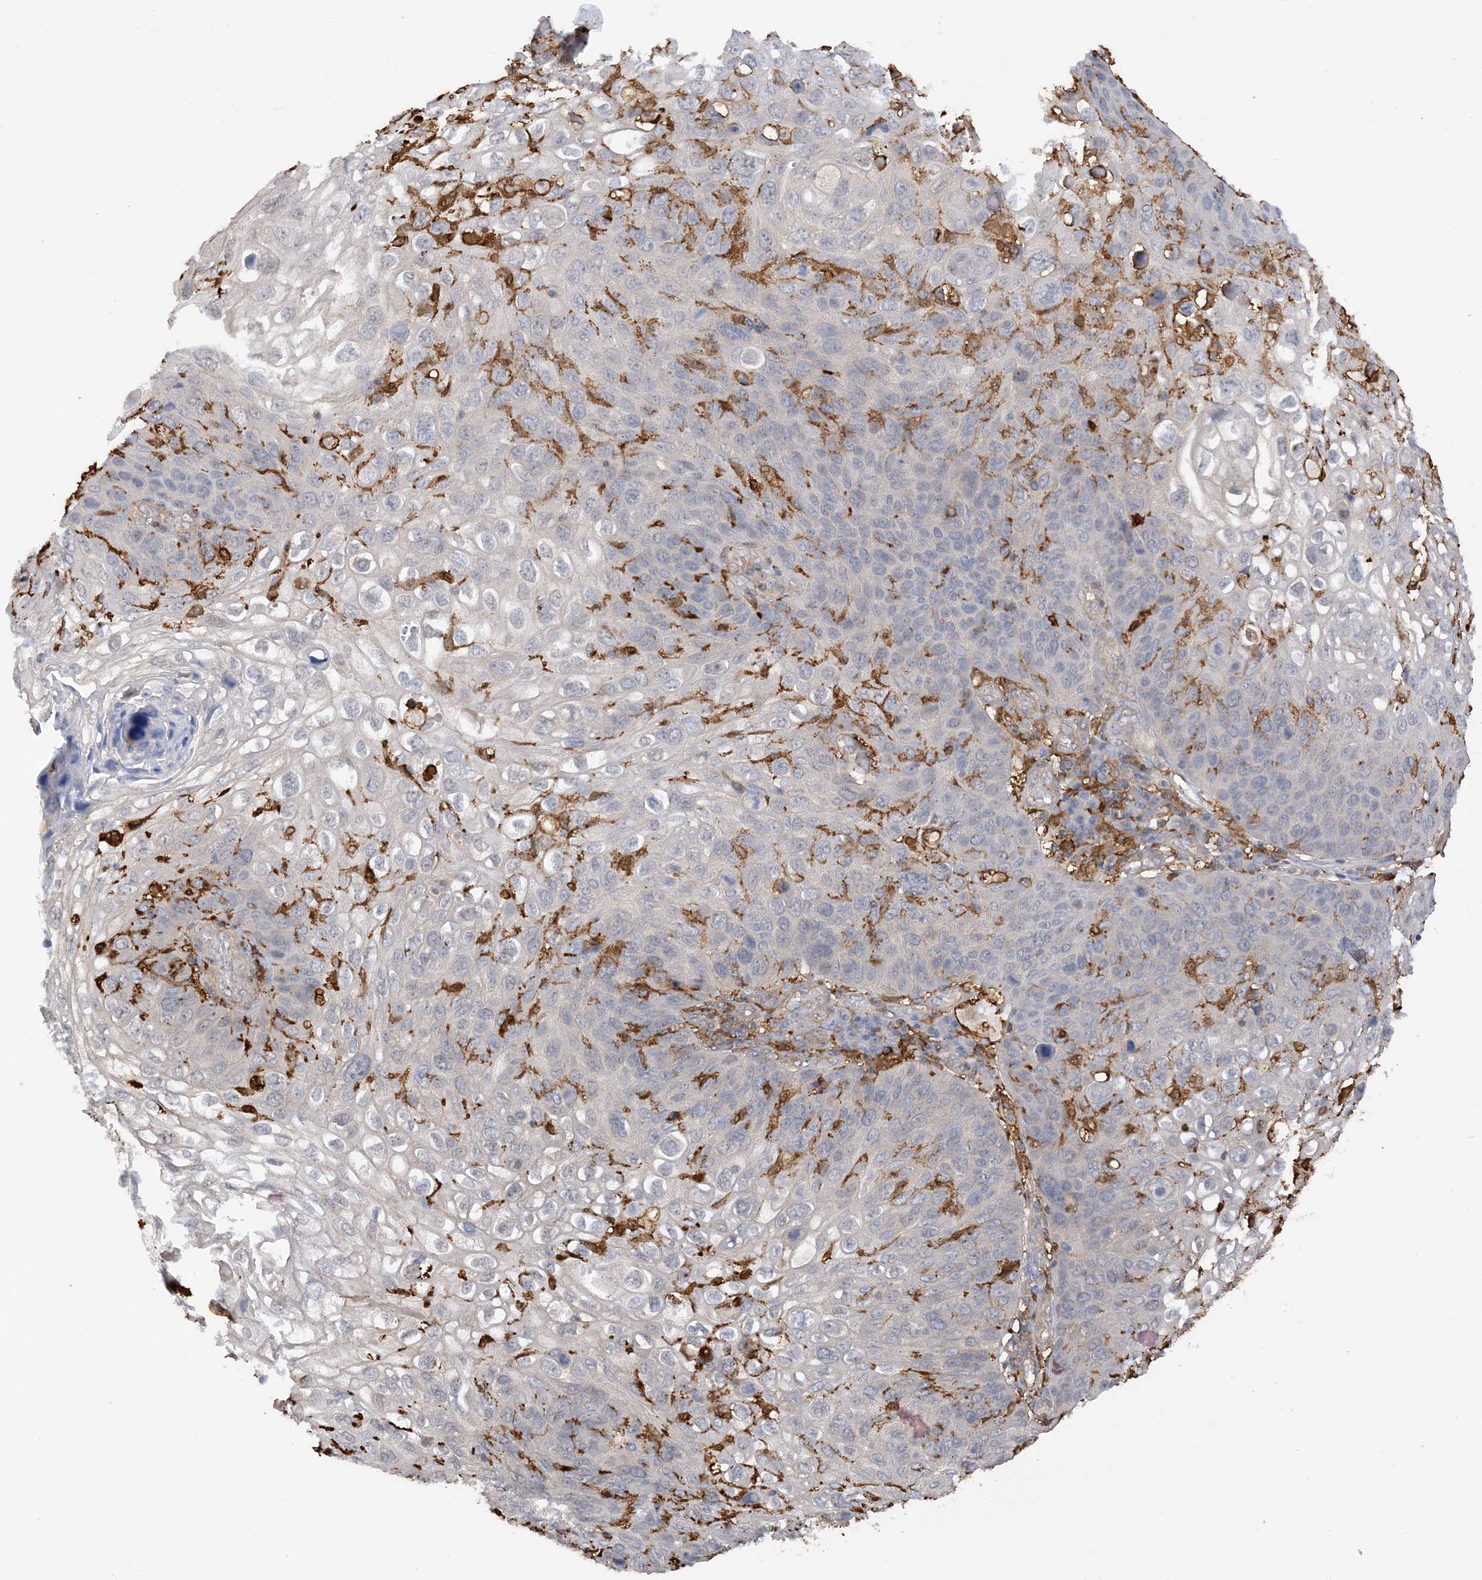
{"staining": {"intensity": "moderate", "quantity": "25%-75%", "location": "cytoplasmic/membranous"}, "tissue": "skin cancer", "cell_type": "Tumor cells", "image_type": "cancer", "snomed": [{"axis": "morphology", "description": "Squamous cell carcinoma, NOS"}, {"axis": "topography", "description": "Skin"}], "caption": "Human squamous cell carcinoma (skin) stained with a protein marker reveals moderate staining in tumor cells.", "gene": "PHACTR2", "patient": {"sex": "female", "age": 90}}